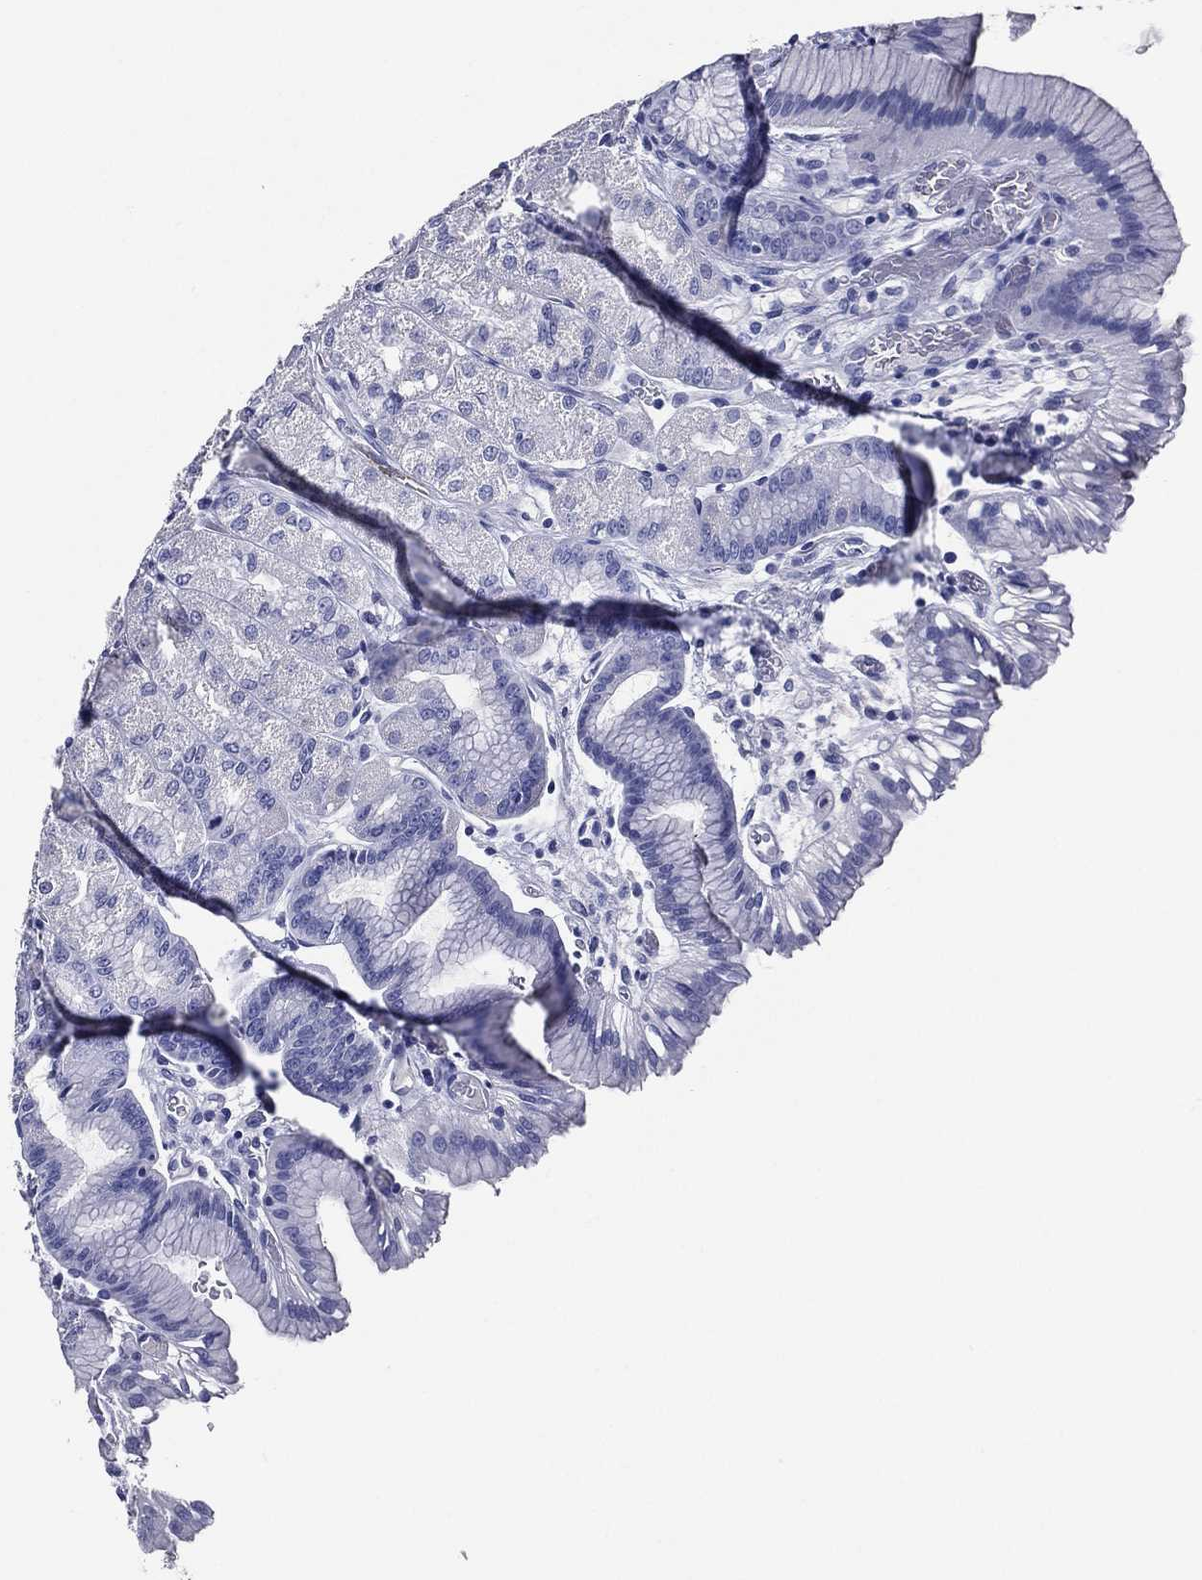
{"staining": {"intensity": "negative", "quantity": "none", "location": "none"}, "tissue": "stomach", "cell_type": "Glandular cells", "image_type": "normal", "snomed": [{"axis": "morphology", "description": "Normal tissue, NOS"}, {"axis": "morphology", "description": "Adenocarcinoma, NOS"}, {"axis": "morphology", "description": "Adenocarcinoma, High grade"}, {"axis": "topography", "description": "Stomach, upper"}, {"axis": "topography", "description": "Stomach"}], "caption": "Histopathology image shows no significant protein positivity in glandular cells of unremarkable stomach. (DAB IHC with hematoxylin counter stain).", "gene": "ACE2", "patient": {"sex": "female", "age": 65}}